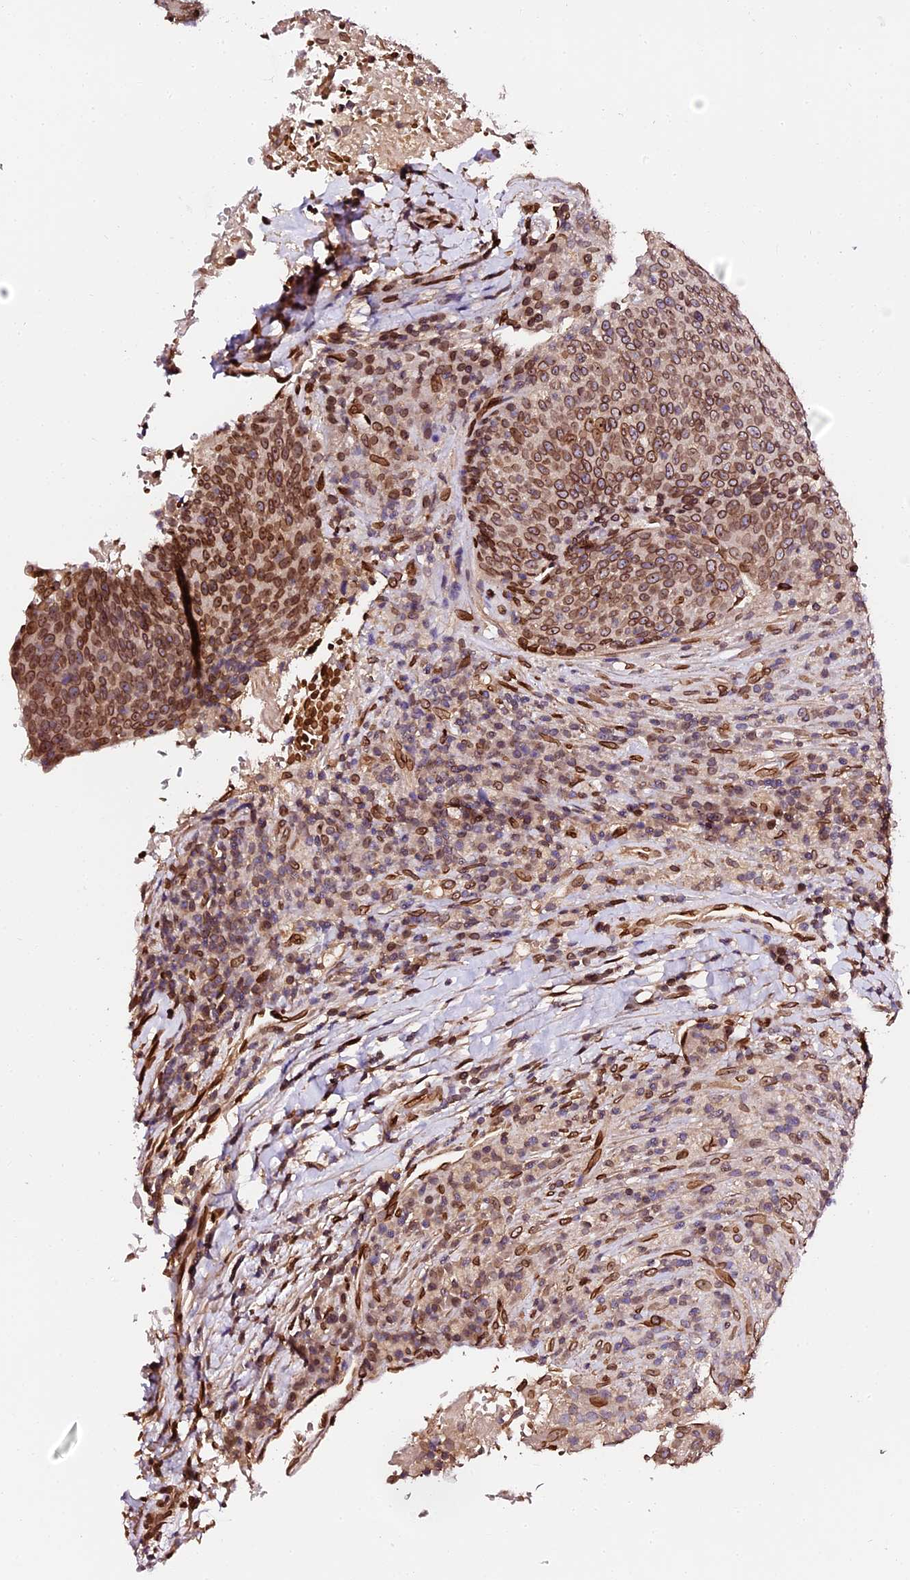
{"staining": {"intensity": "moderate", "quantity": ">75%", "location": "cytoplasmic/membranous,nuclear"}, "tissue": "head and neck cancer", "cell_type": "Tumor cells", "image_type": "cancer", "snomed": [{"axis": "morphology", "description": "Squamous cell carcinoma, NOS"}, {"axis": "morphology", "description": "Squamous cell carcinoma, metastatic, NOS"}, {"axis": "topography", "description": "Lymph node"}, {"axis": "topography", "description": "Head-Neck"}], "caption": "An IHC photomicrograph of neoplastic tissue is shown. Protein staining in brown highlights moderate cytoplasmic/membranous and nuclear positivity in head and neck squamous cell carcinoma within tumor cells.", "gene": "ANAPC5", "patient": {"sex": "male", "age": 62}}